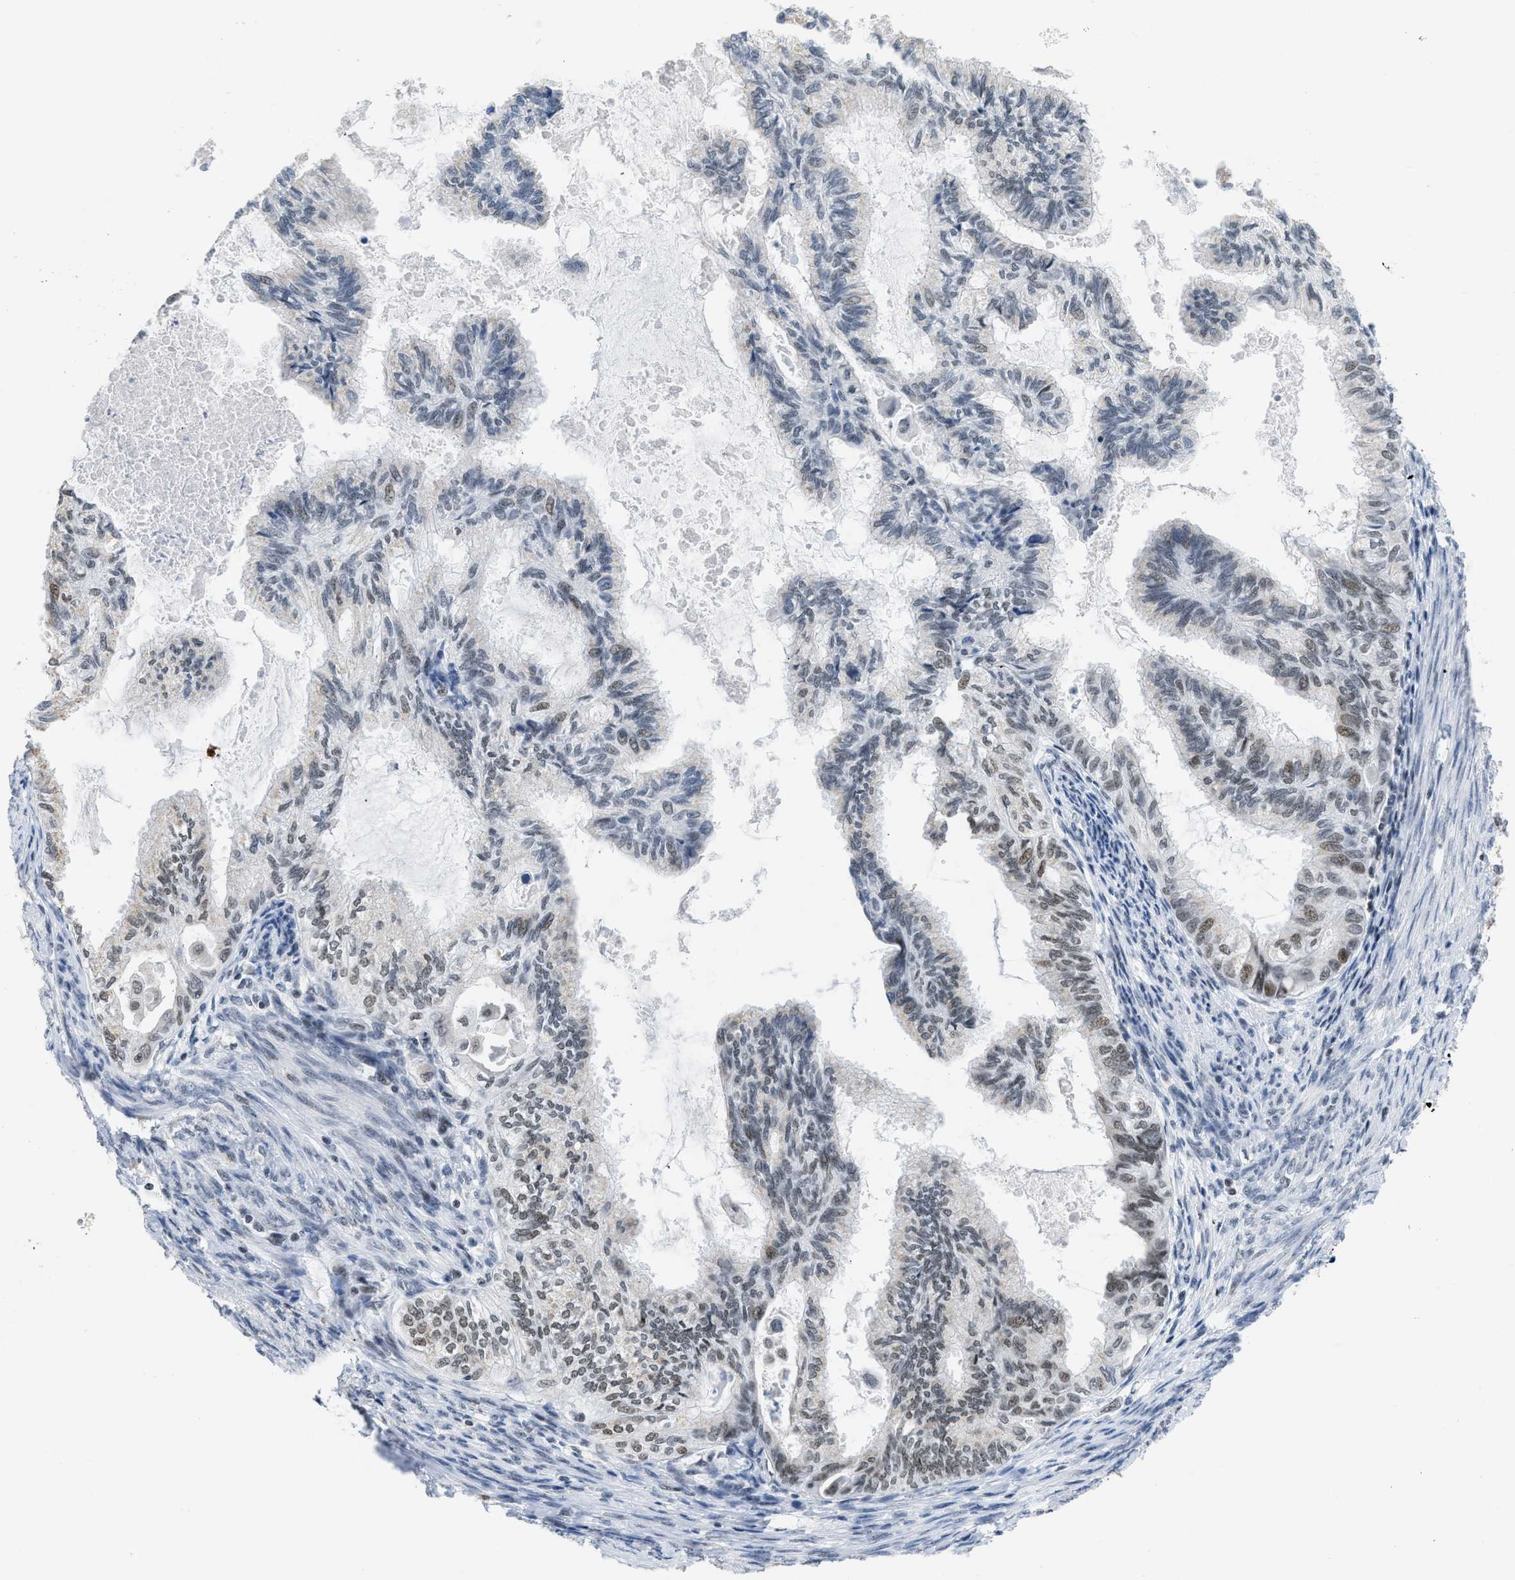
{"staining": {"intensity": "weak", "quantity": "25%-75%", "location": "nuclear"}, "tissue": "cervical cancer", "cell_type": "Tumor cells", "image_type": "cancer", "snomed": [{"axis": "morphology", "description": "Normal tissue, NOS"}, {"axis": "morphology", "description": "Adenocarcinoma, NOS"}, {"axis": "topography", "description": "Cervix"}, {"axis": "topography", "description": "Endometrium"}], "caption": "Immunohistochemical staining of cervical cancer (adenocarcinoma) exhibits weak nuclear protein positivity in about 25%-75% of tumor cells. Nuclei are stained in blue.", "gene": "TERF2IP", "patient": {"sex": "female", "age": 86}}